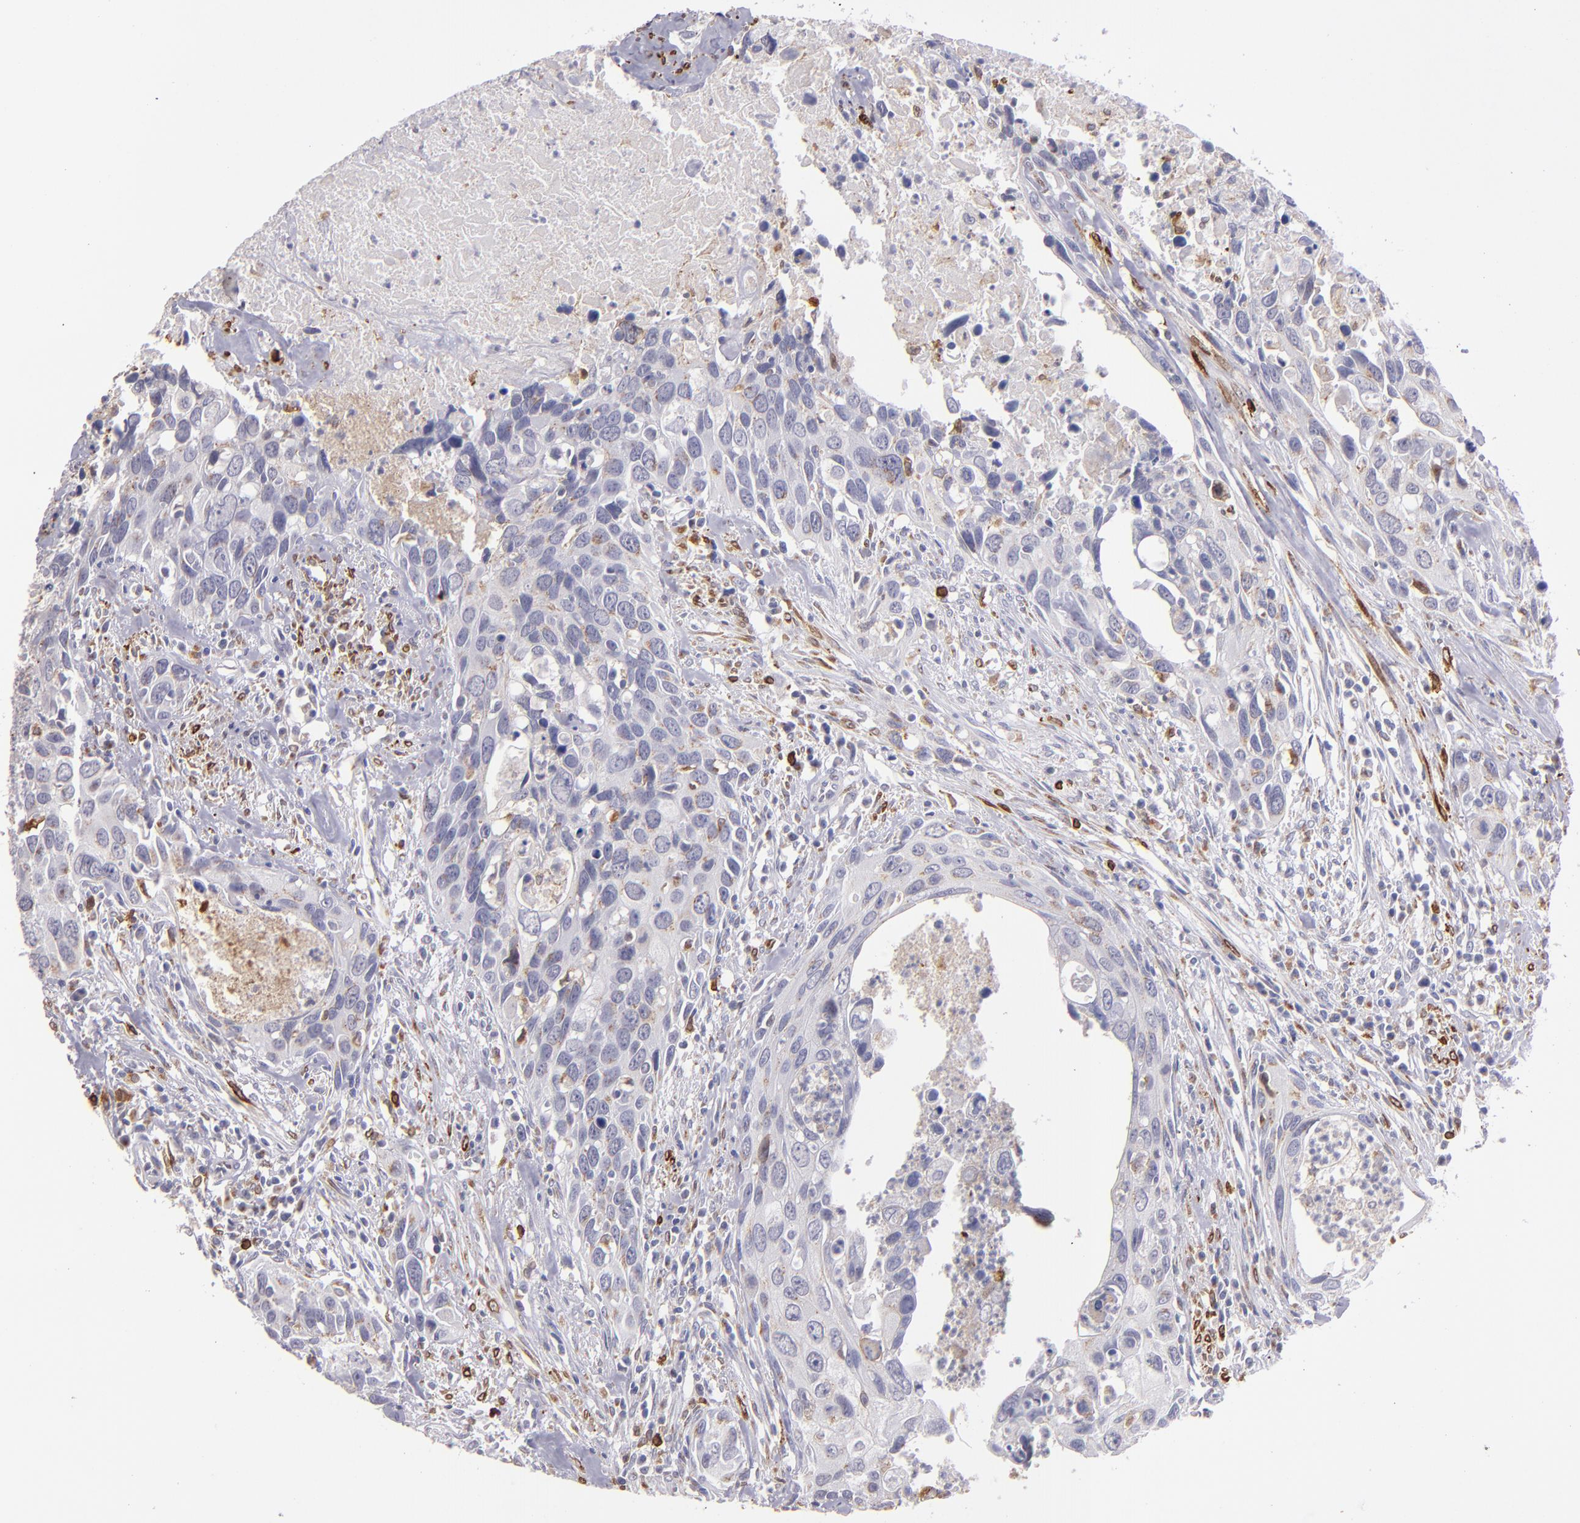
{"staining": {"intensity": "weak", "quantity": "25%-75%", "location": "cytoplasmic/membranous"}, "tissue": "urothelial cancer", "cell_type": "Tumor cells", "image_type": "cancer", "snomed": [{"axis": "morphology", "description": "Urothelial carcinoma, High grade"}, {"axis": "topography", "description": "Urinary bladder"}], "caption": "The micrograph displays a brown stain indicating the presence of a protein in the cytoplasmic/membranous of tumor cells in urothelial cancer.", "gene": "PTGS1", "patient": {"sex": "male", "age": 71}}